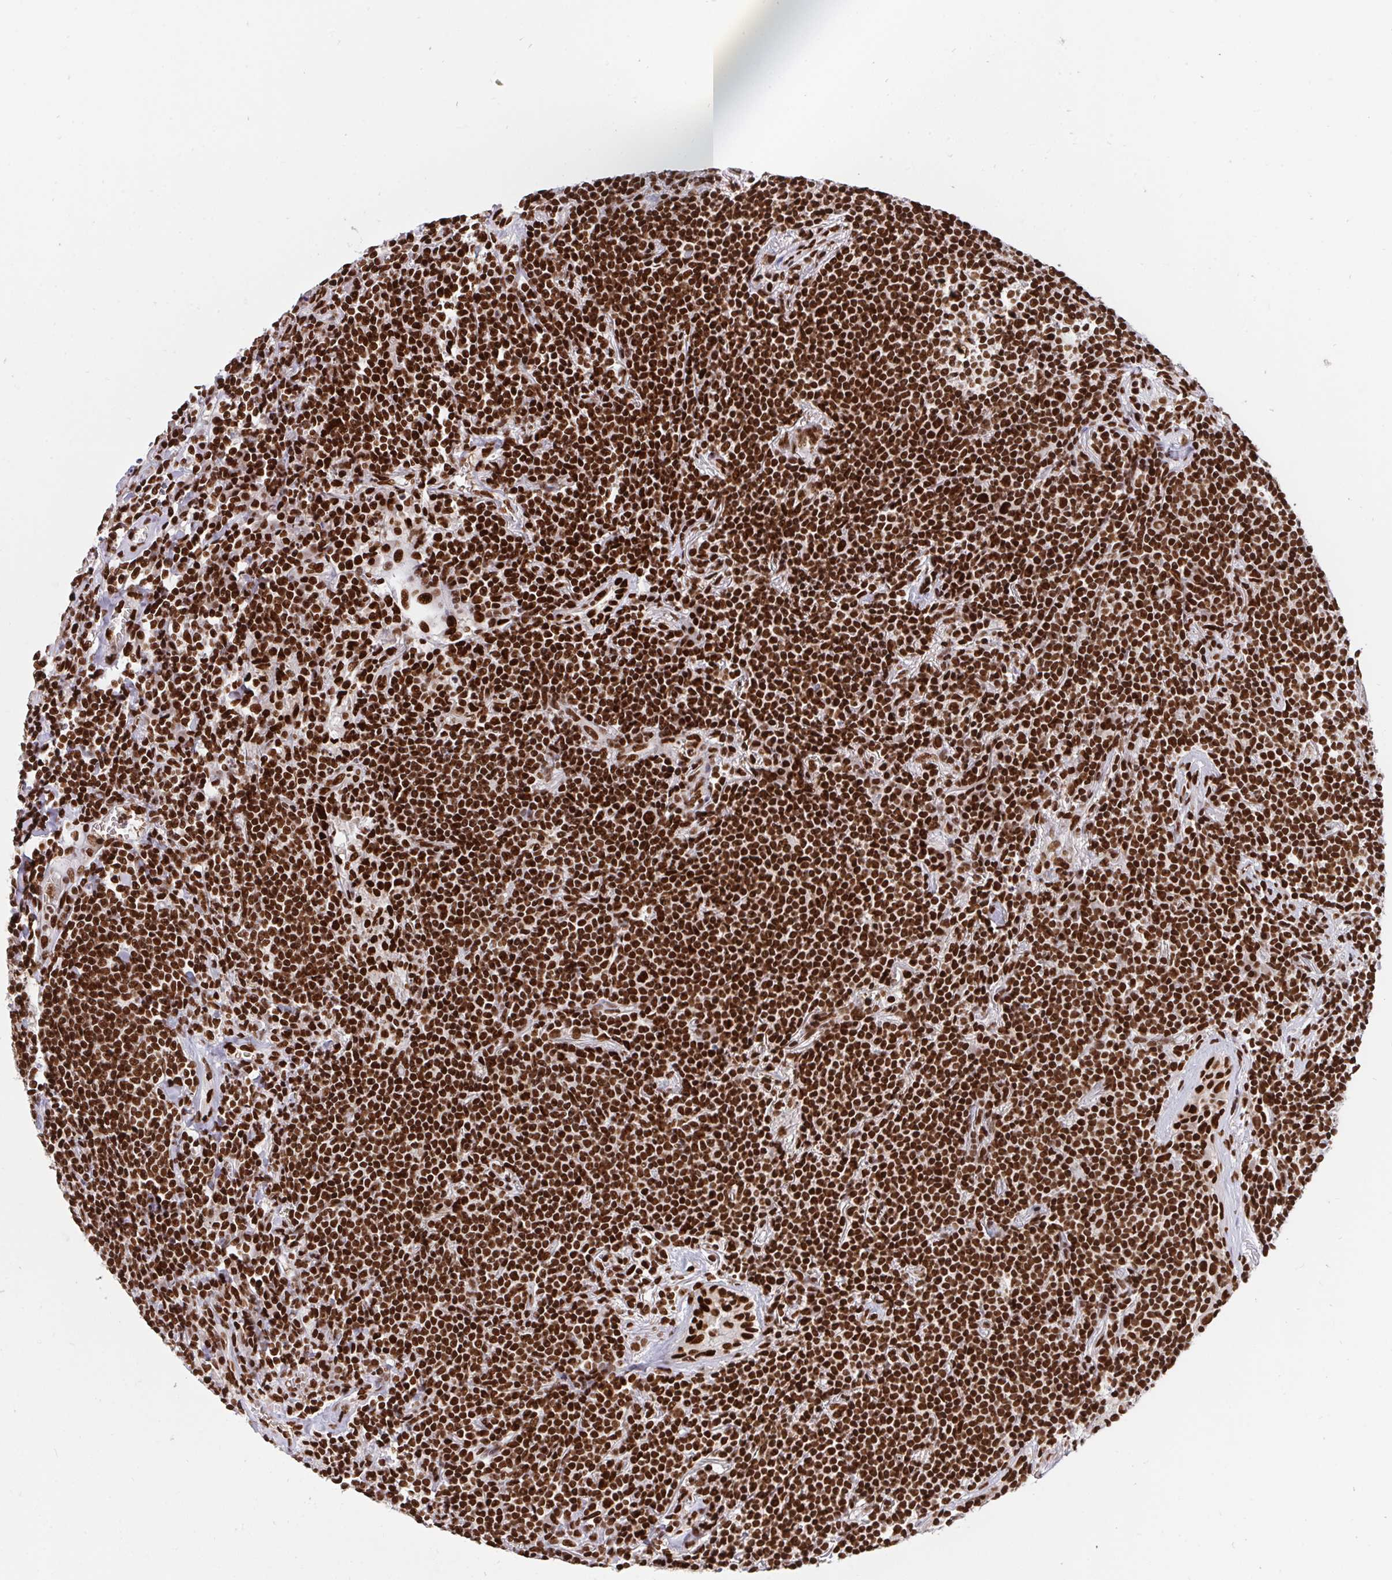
{"staining": {"intensity": "strong", "quantity": ">75%", "location": "nuclear"}, "tissue": "lymphoma", "cell_type": "Tumor cells", "image_type": "cancer", "snomed": [{"axis": "morphology", "description": "Malignant lymphoma, non-Hodgkin's type, Low grade"}, {"axis": "topography", "description": "Lung"}], "caption": "Tumor cells reveal high levels of strong nuclear staining in approximately >75% of cells in malignant lymphoma, non-Hodgkin's type (low-grade).", "gene": "HNRNPL", "patient": {"sex": "female", "age": 71}}